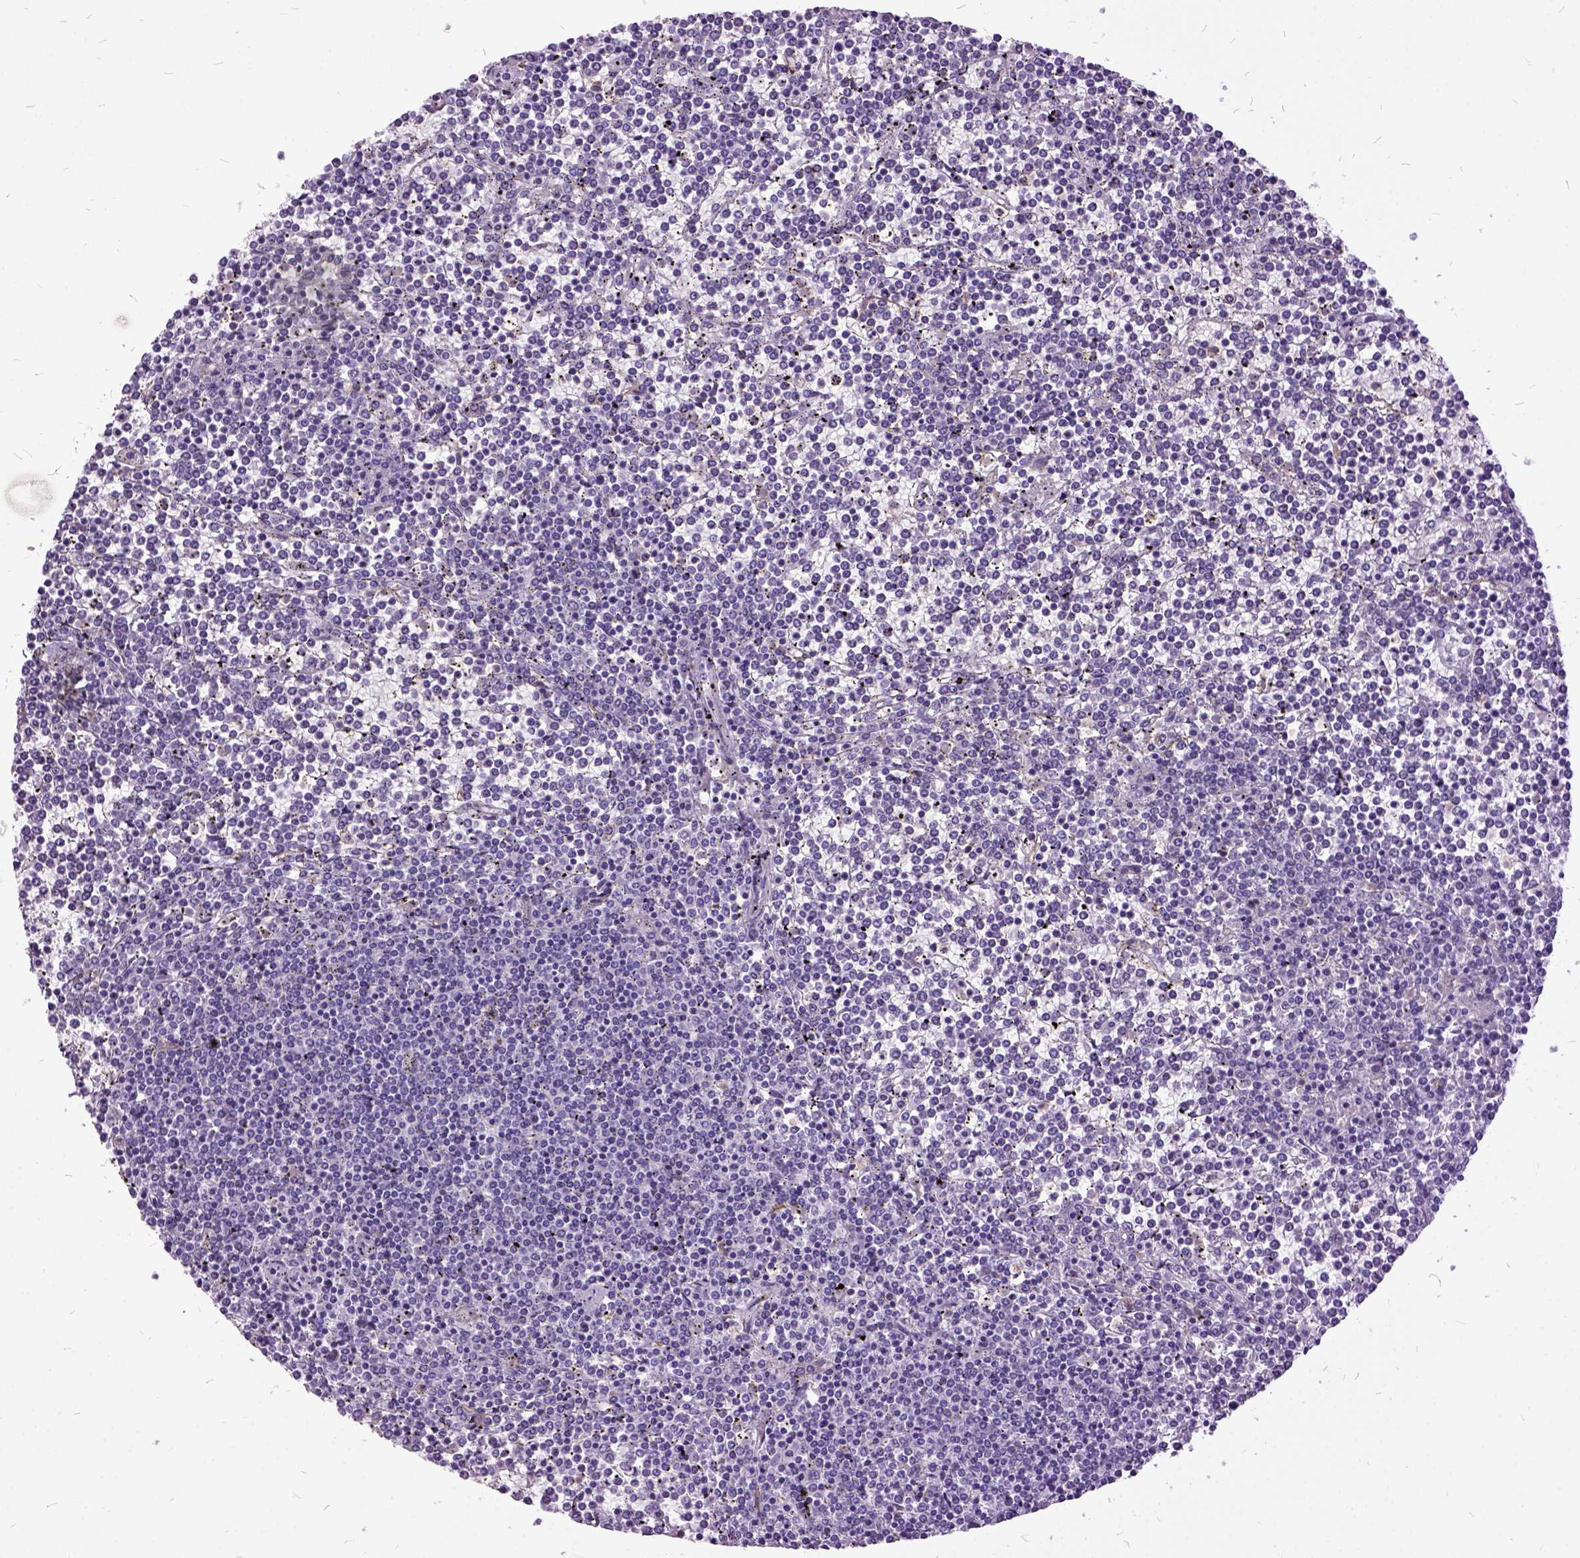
{"staining": {"intensity": "negative", "quantity": "none", "location": "none"}, "tissue": "lymphoma", "cell_type": "Tumor cells", "image_type": "cancer", "snomed": [{"axis": "morphology", "description": "Malignant lymphoma, non-Hodgkin's type, Low grade"}, {"axis": "topography", "description": "Spleen"}], "caption": "IHC histopathology image of neoplastic tissue: human lymphoma stained with DAB (3,3'-diaminobenzidine) shows no significant protein expression in tumor cells. (DAB (3,3'-diaminobenzidine) IHC, high magnification).", "gene": "MME", "patient": {"sex": "female", "age": 19}}